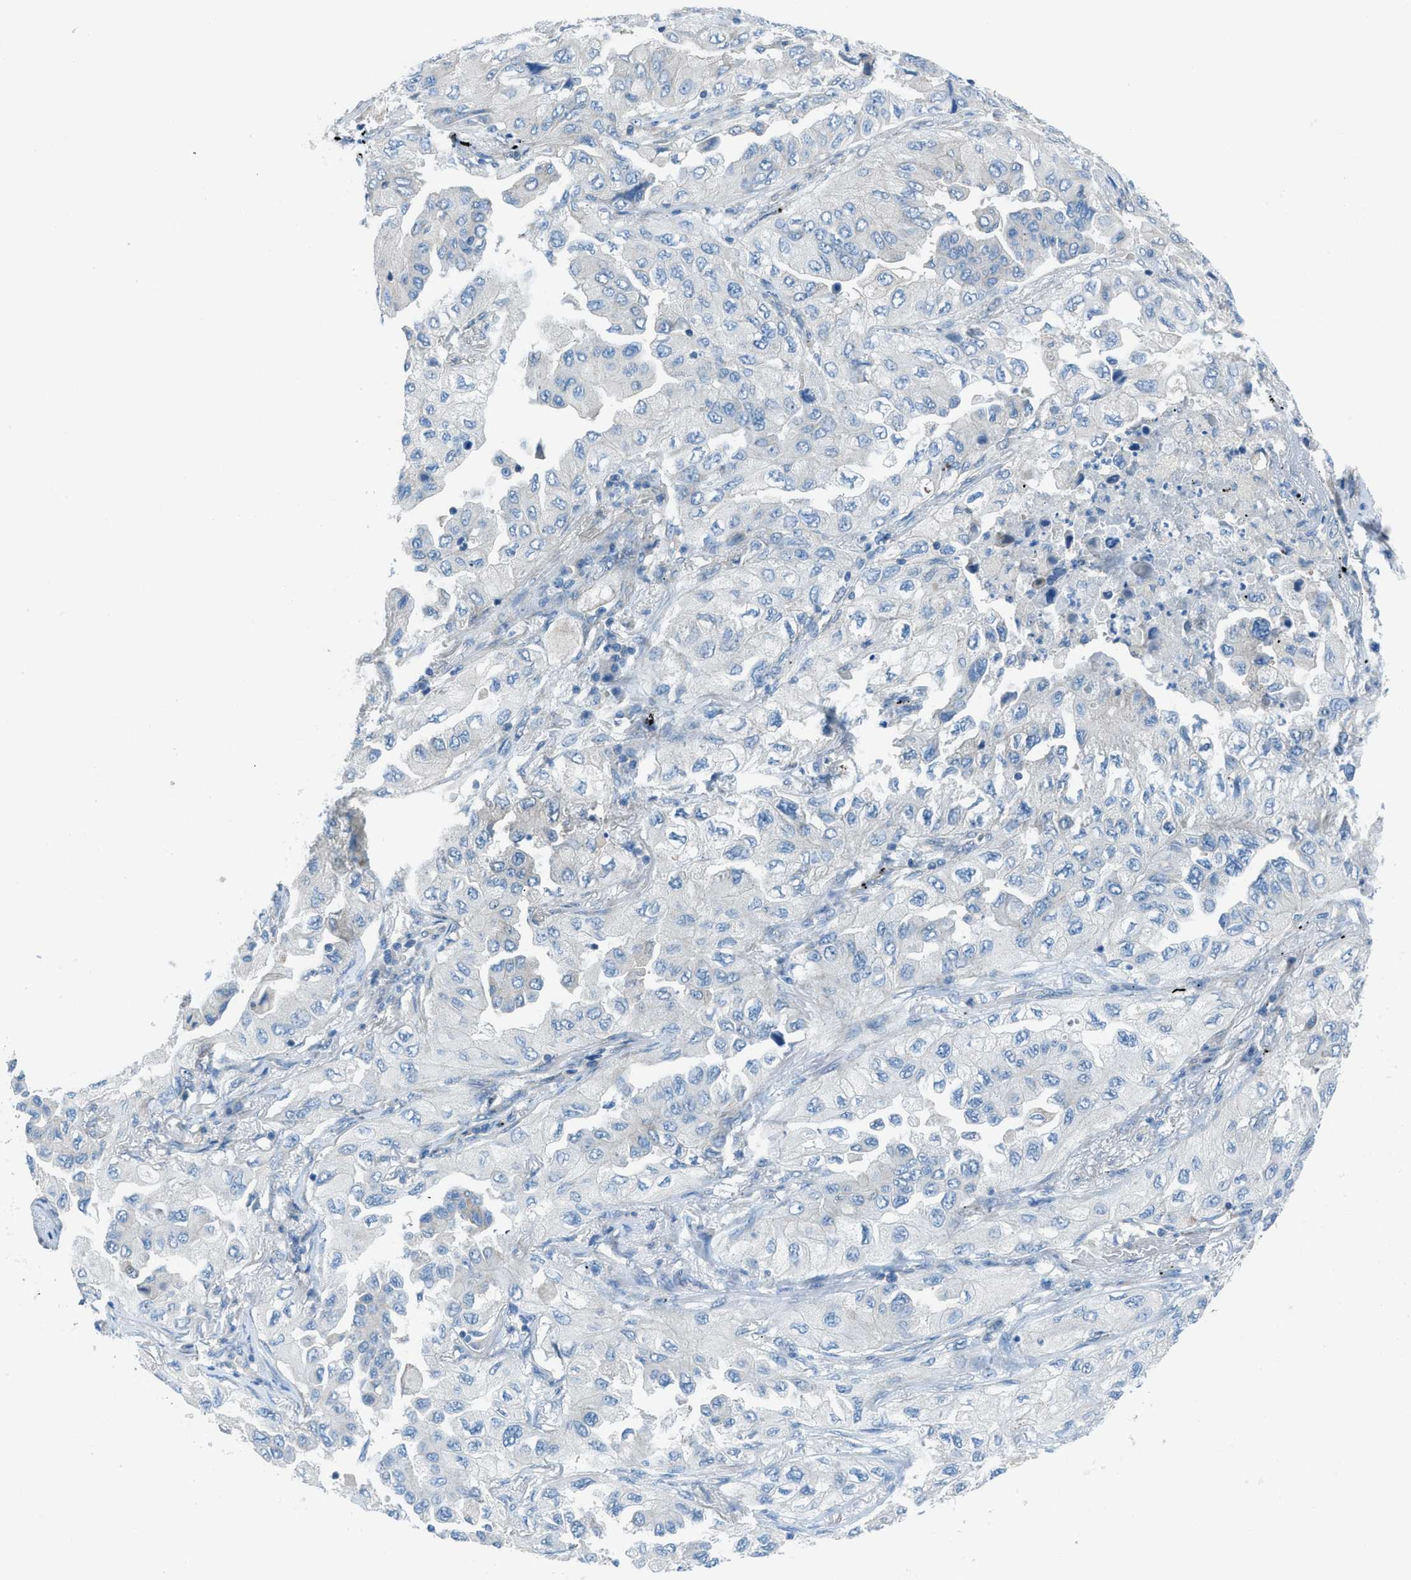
{"staining": {"intensity": "negative", "quantity": "none", "location": "none"}, "tissue": "lung cancer", "cell_type": "Tumor cells", "image_type": "cancer", "snomed": [{"axis": "morphology", "description": "Adenocarcinoma, NOS"}, {"axis": "topography", "description": "Lung"}], "caption": "DAB (3,3'-diaminobenzidine) immunohistochemical staining of human adenocarcinoma (lung) shows no significant staining in tumor cells.", "gene": "PRKN", "patient": {"sex": "female", "age": 65}}